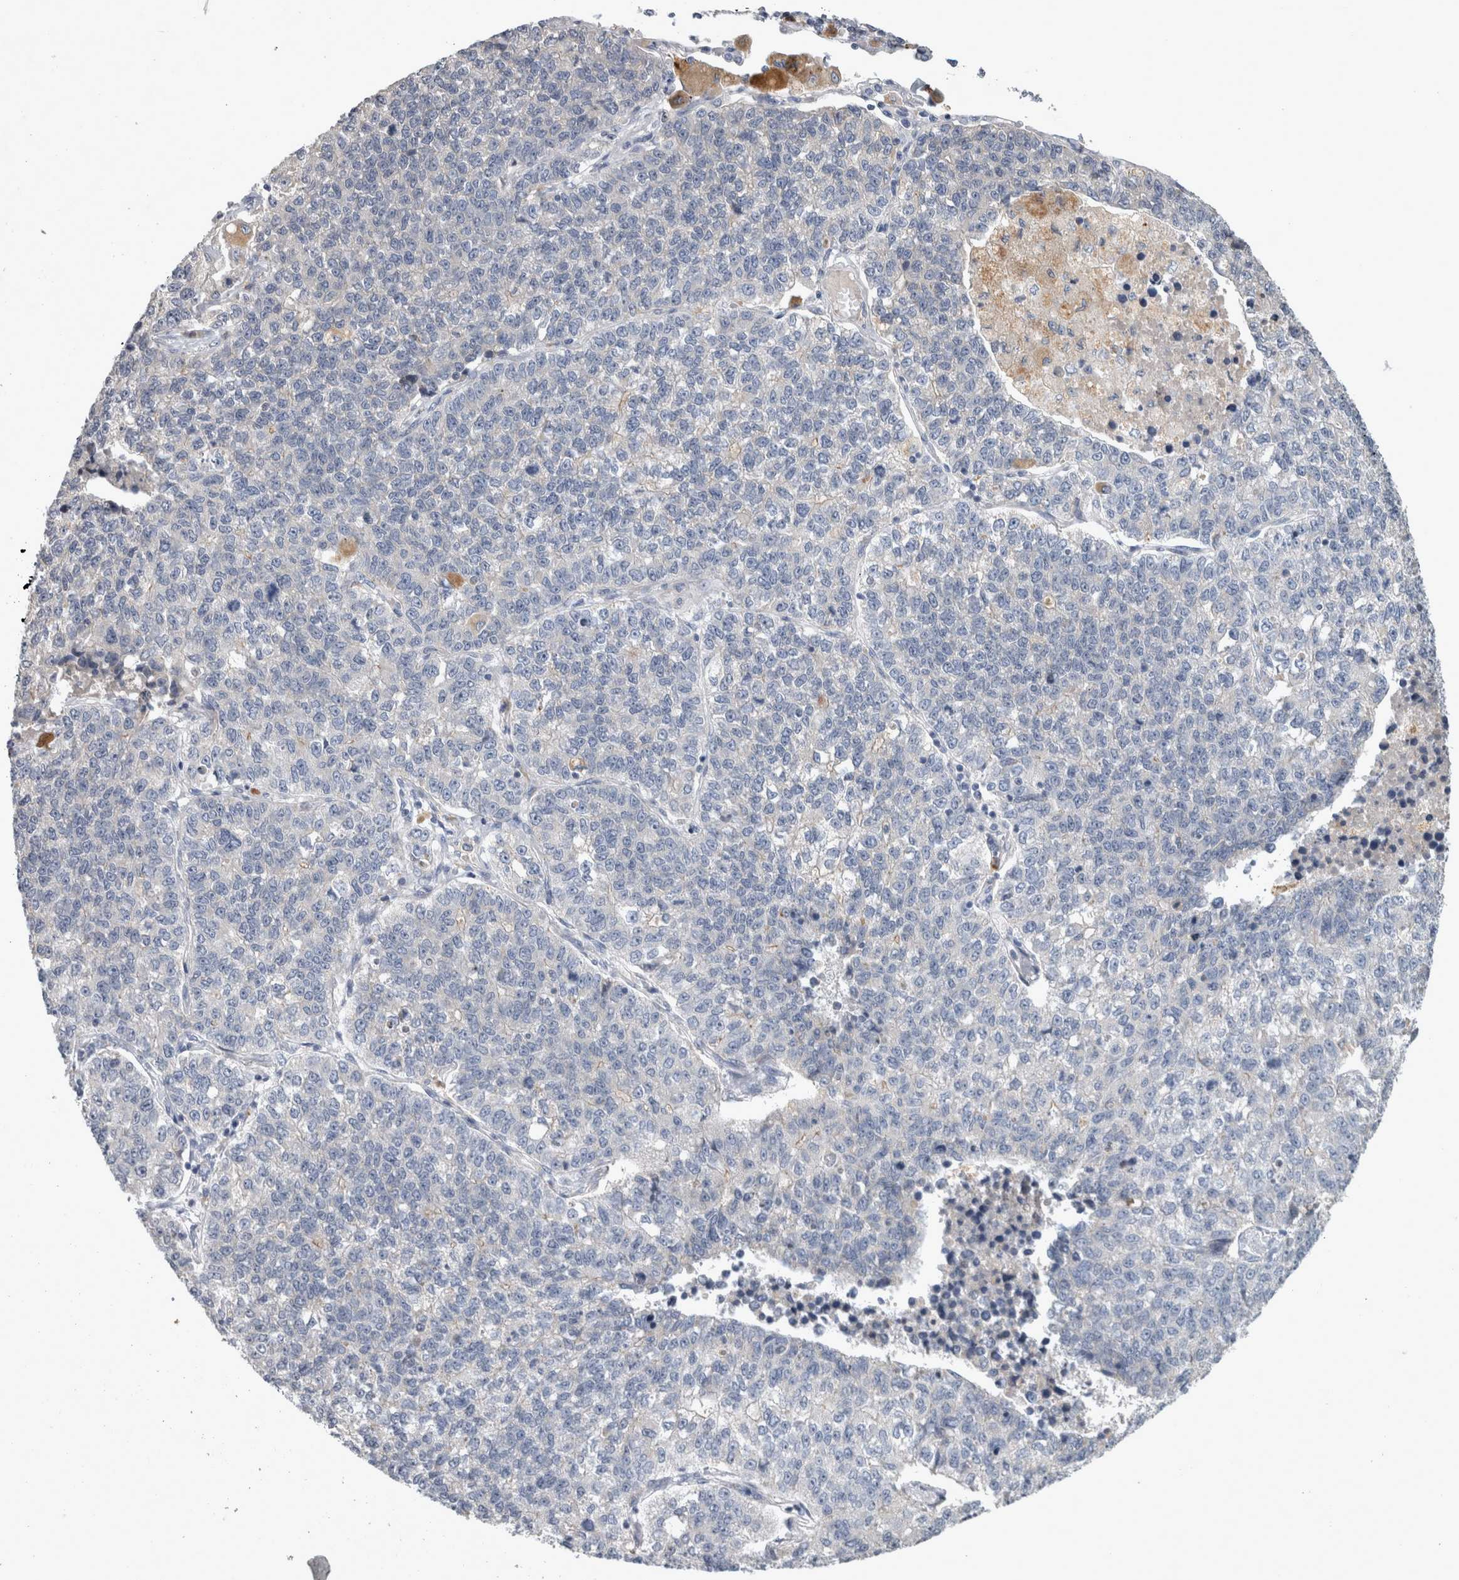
{"staining": {"intensity": "negative", "quantity": "none", "location": "none"}, "tissue": "lung cancer", "cell_type": "Tumor cells", "image_type": "cancer", "snomed": [{"axis": "morphology", "description": "Adenocarcinoma, NOS"}, {"axis": "topography", "description": "Lung"}], "caption": "DAB (3,3'-diaminobenzidine) immunohistochemical staining of lung cancer demonstrates no significant staining in tumor cells.", "gene": "SLC22A11", "patient": {"sex": "male", "age": 49}}